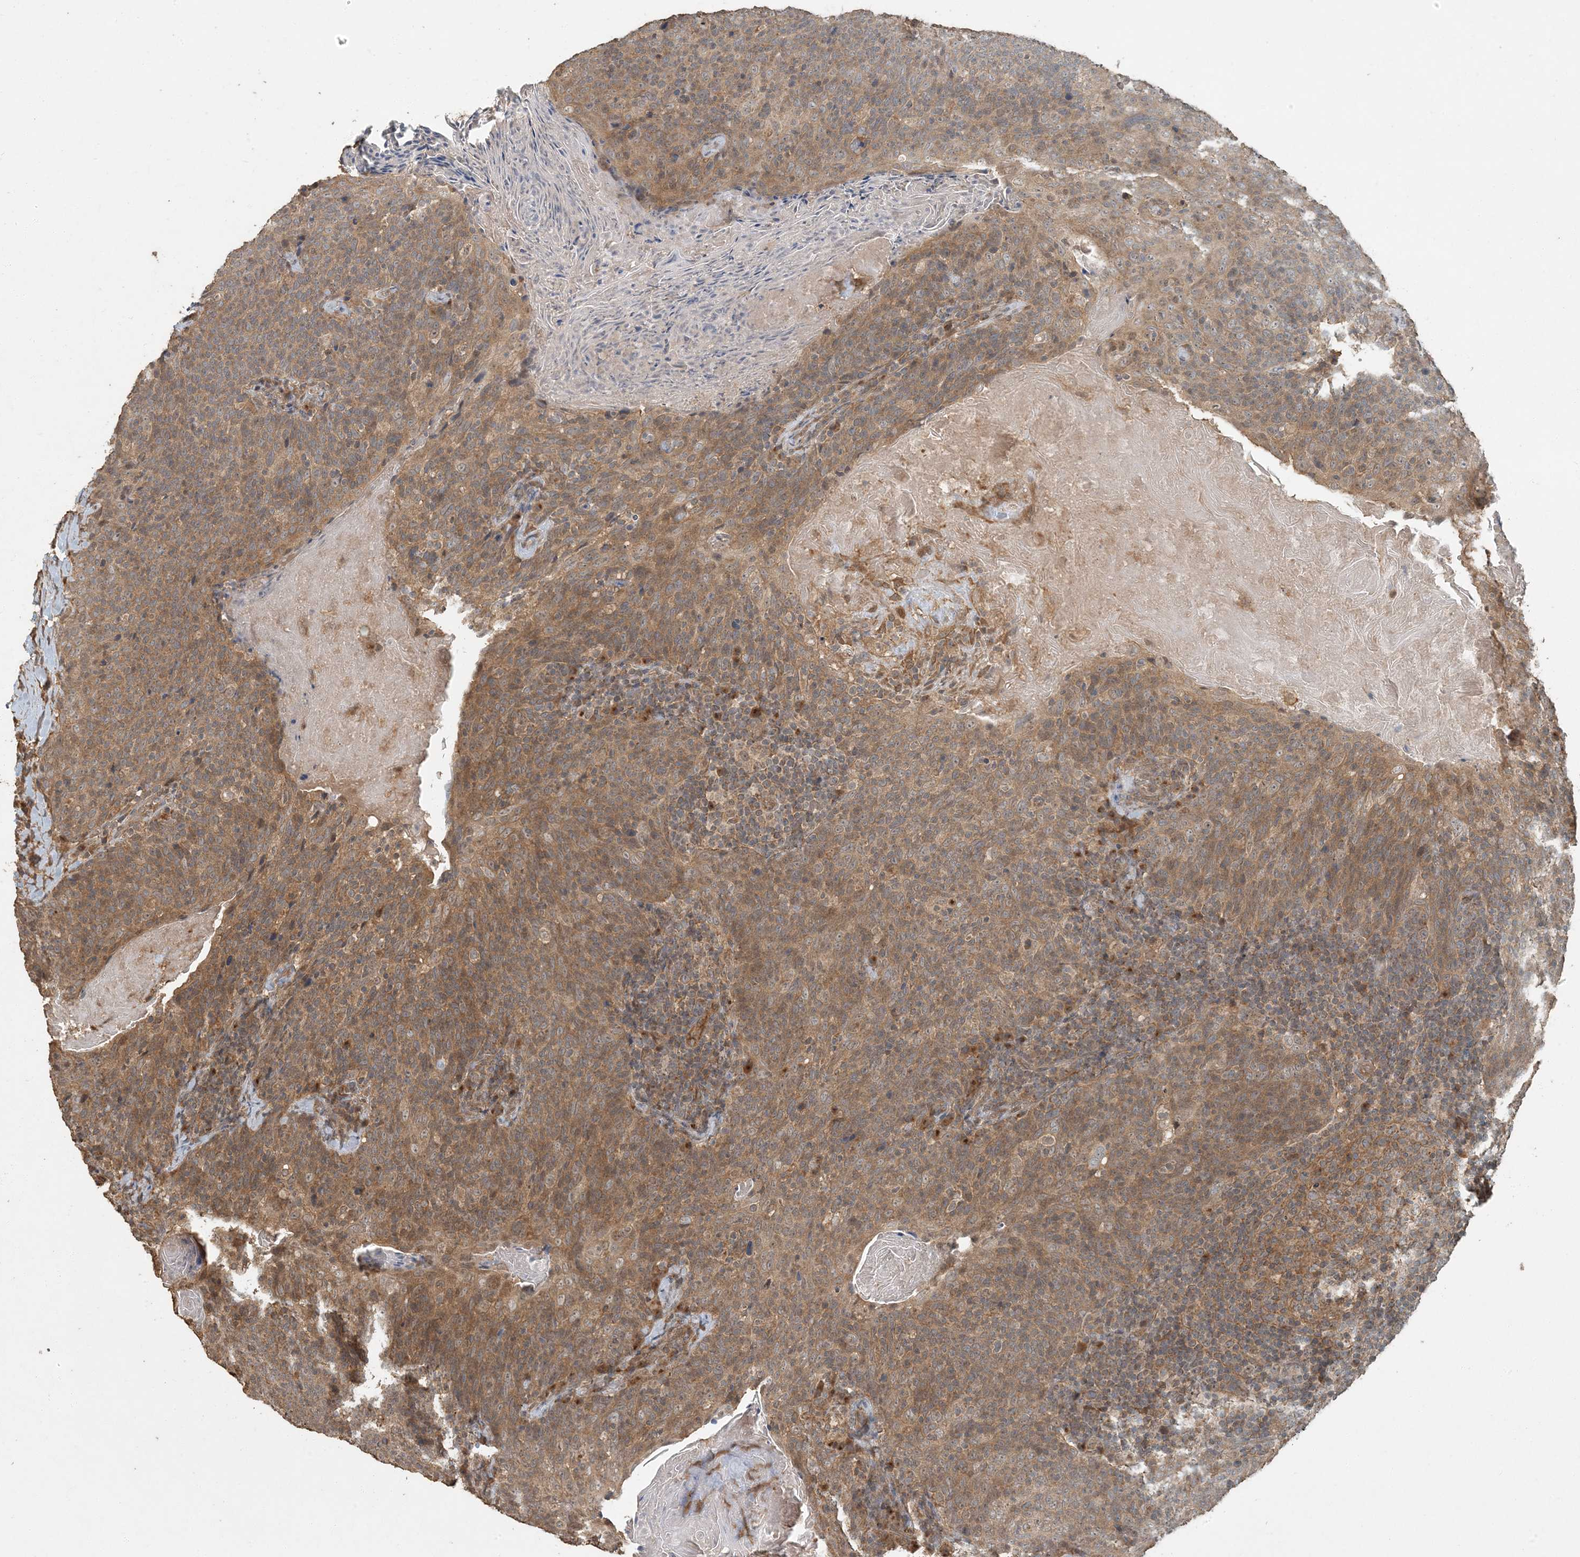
{"staining": {"intensity": "moderate", "quantity": ">75%", "location": "cytoplasmic/membranous"}, "tissue": "head and neck cancer", "cell_type": "Tumor cells", "image_type": "cancer", "snomed": [{"axis": "morphology", "description": "Squamous cell carcinoma, NOS"}, {"axis": "morphology", "description": "Squamous cell carcinoma, metastatic, NOS"}, {"axis": "topography", "description": "Lymph node"}, {"axis": "topography", "description": "Head-Neck"}], "caption": "Brown immunohistochemical staining in metastatic squamous cell carcinoma (head and neck) shows moderate cytoplasmic/membranous staining in about >75% of tumor cells. The staining was performed using DAB (3,3'-diaminobenzidine) to visualize the protein expression in brown, while the nuclei were stained in blue with hematoxylin (Magnification: 20x).", "gene": "AK9", "patient": {"sex": "male", "age": 62}}